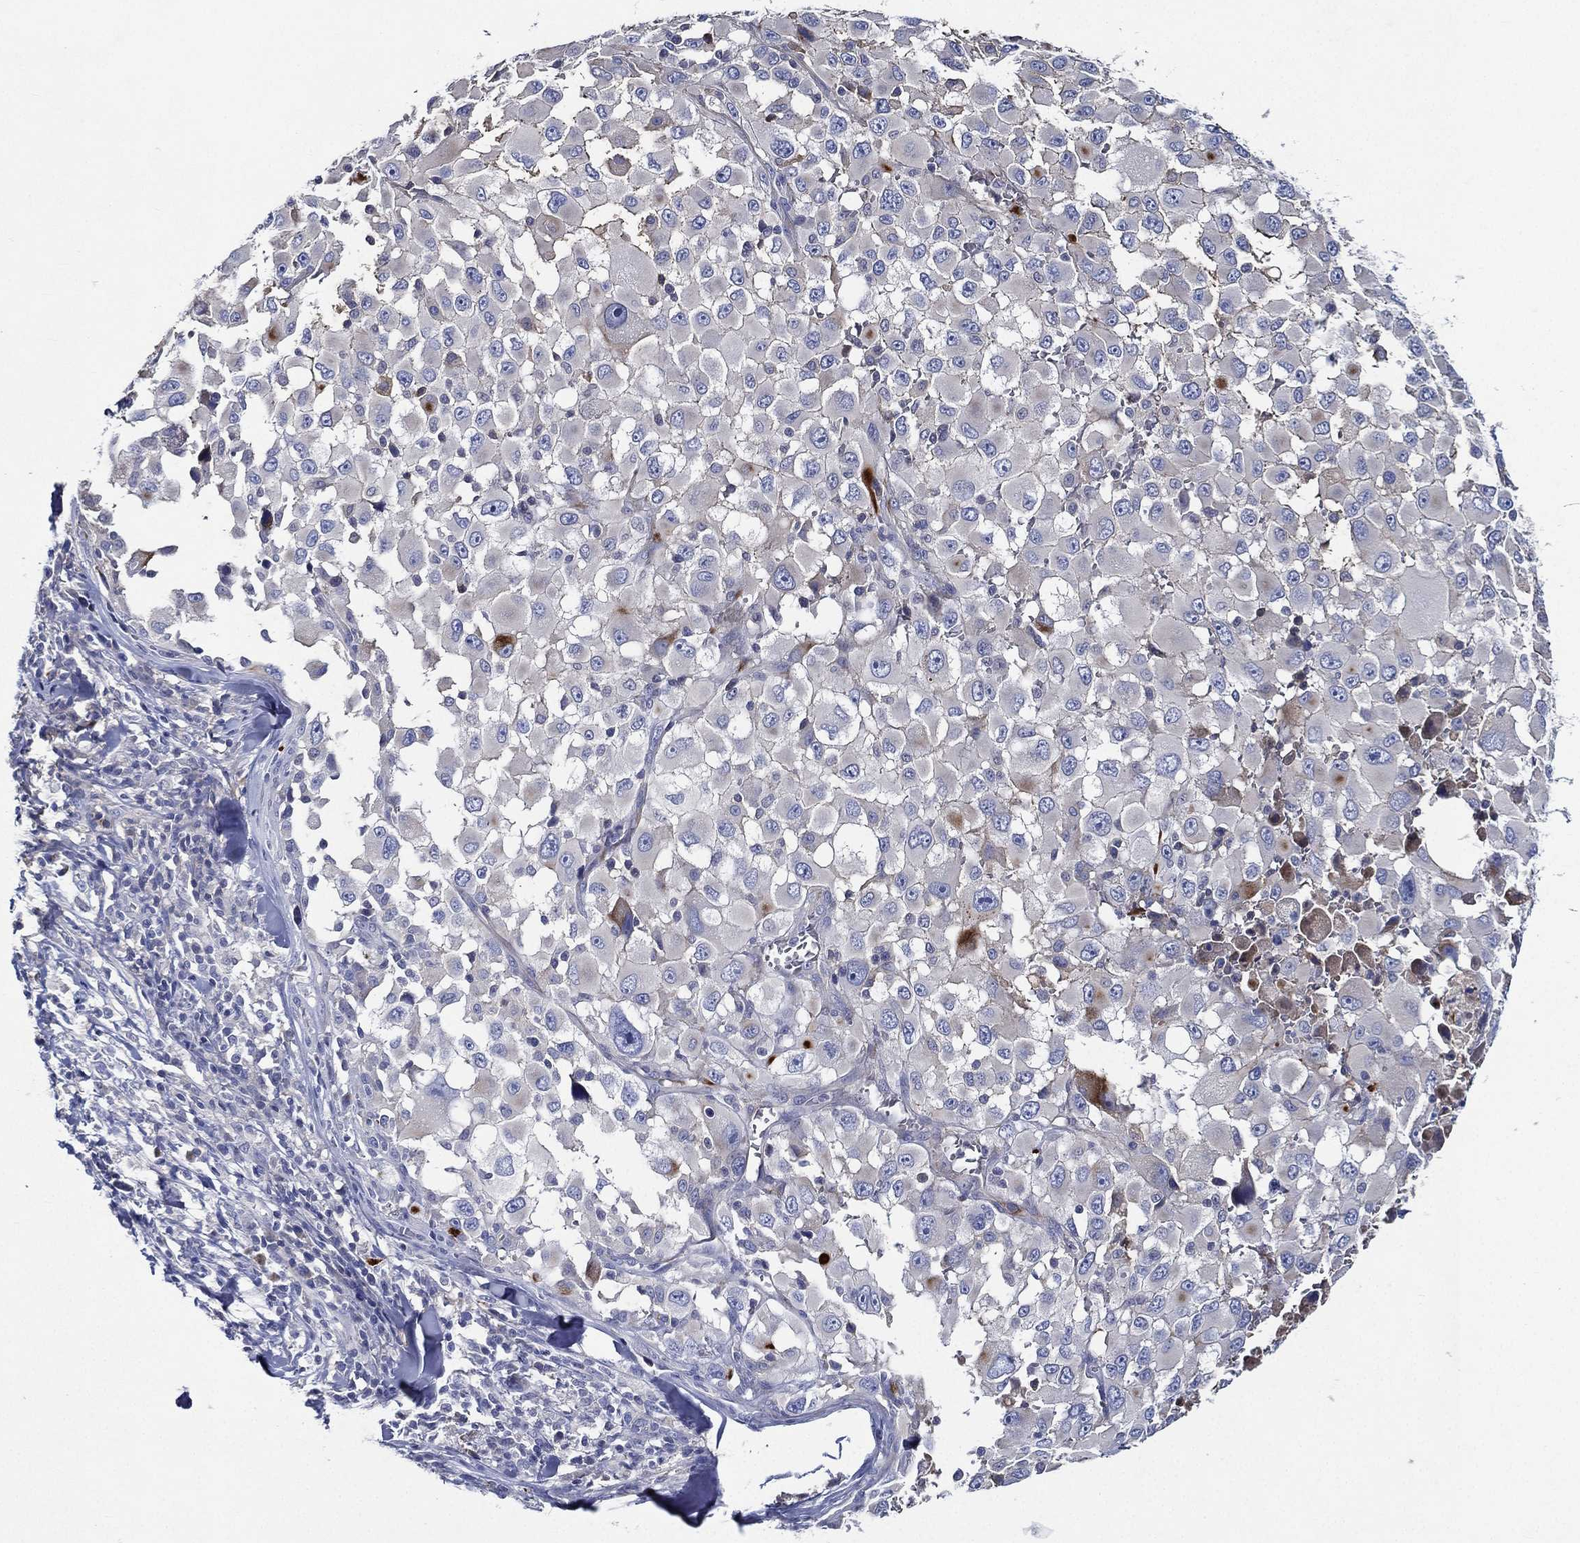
{"staining": {"intensity": "negative", "quantity": "none", "location": "none"}, "tissue": "melanoma", "cell_type": "Tumor cells", "image_type": "cancer", "snomed": [{"axis": "morphology", "description": "Malignant melanoma, Metastatic site"}, {"axis": "topography", "description": "Lymph node"}], "caption": "IHC of human malignant melanoma (metastatic site) demonstrates no expression in tumor cells.", "gene": "TMPRSS11D", "patient": {"sex": "male", "age": 50}}